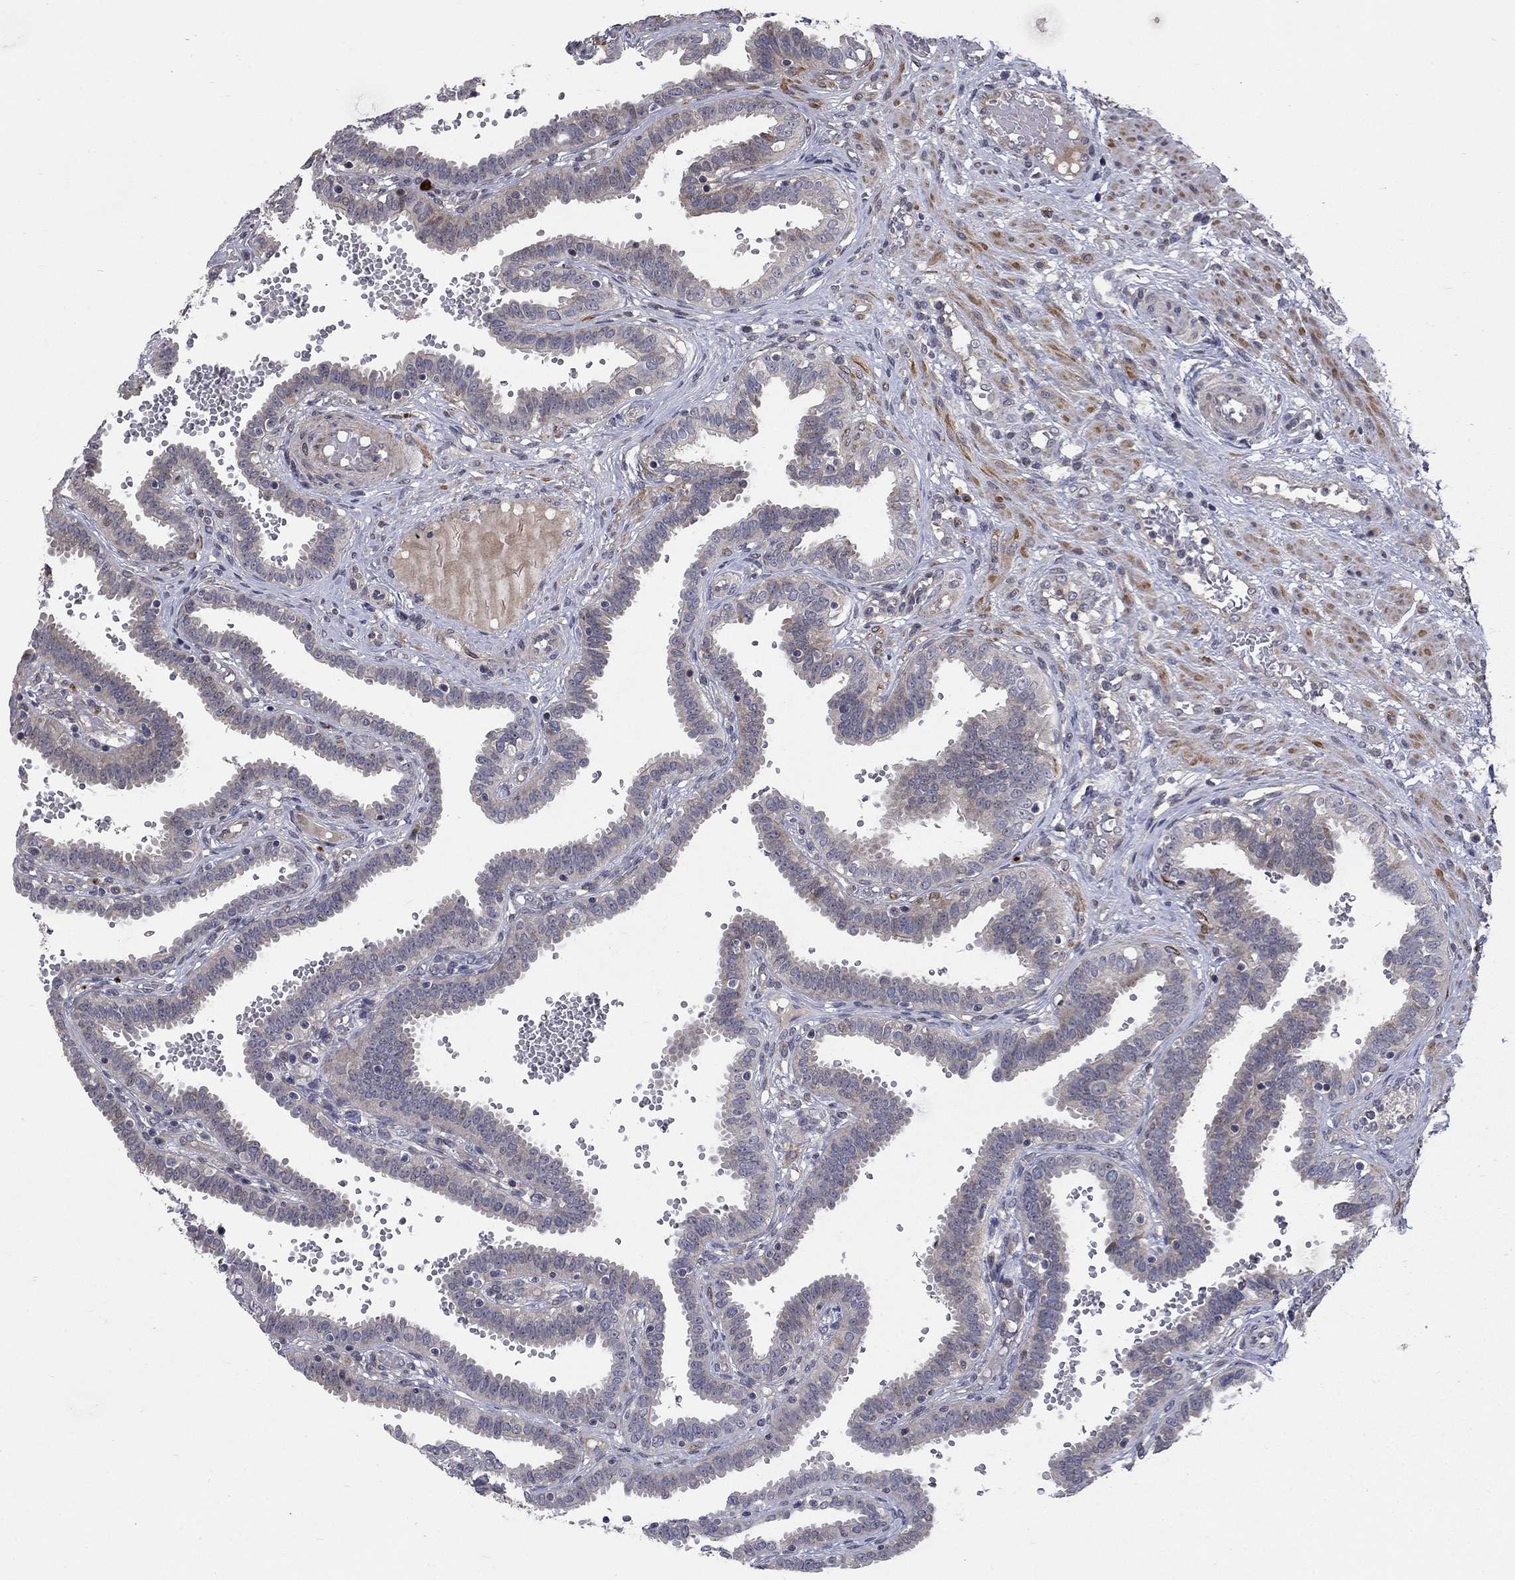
{"staining": {"intensity": "negative", "quantity": "none", "location": "none"}, "tissue": "fallopian tube", "cell_type": "Glandular cells", "image_type": "normal", "snomed": [{"axis": "morphology", "description": "Normal tissue, NOS"}, {"axis": "topography", "description": "Fallopian tube"}], "caption": "IHC of unremarkable fallopian tube displays no positivity in glandular cells.", "gene": "FAM3B", "patient": {"sex": "female", "age": 37}}